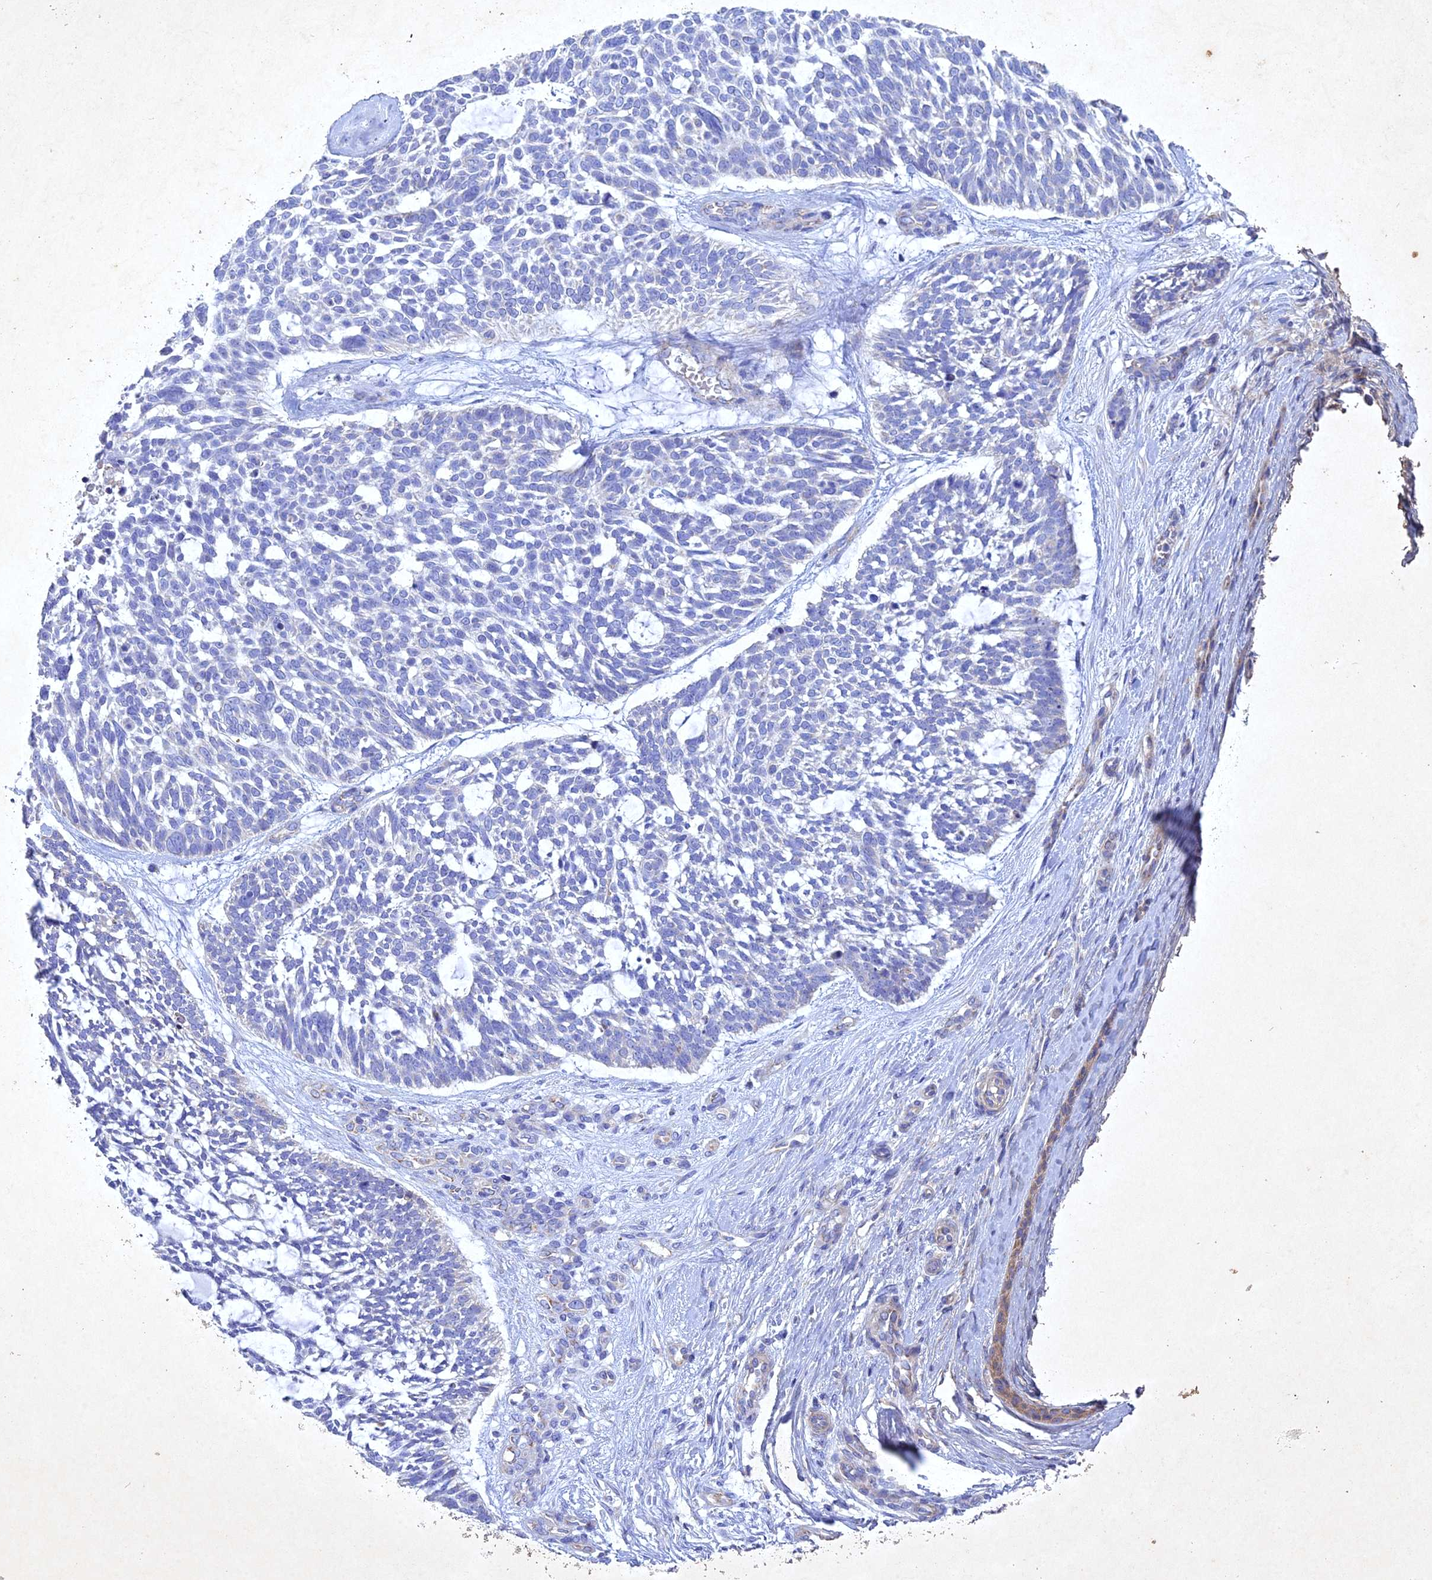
{"staining": {"intensity": "negative", "quantity": "none", "location": "none"}, "tissue": "skin cancer", "cell_type": "Tumor cells", "image_type": "cancer", "snomed": [{"axis": "morphology", "description": "Basal cell carcinoma"}, {"axis": "topography", "description": "Skin"}], "caption": "Tumor cells are negative for brown protein staining in skin cancer (basal cell carcinoma). (Immunohistochemistry (ihc), brightfield microscopy, high magnification).", "gene": "NDUFV1", "patient": {"sex": "male", "age": 88}}